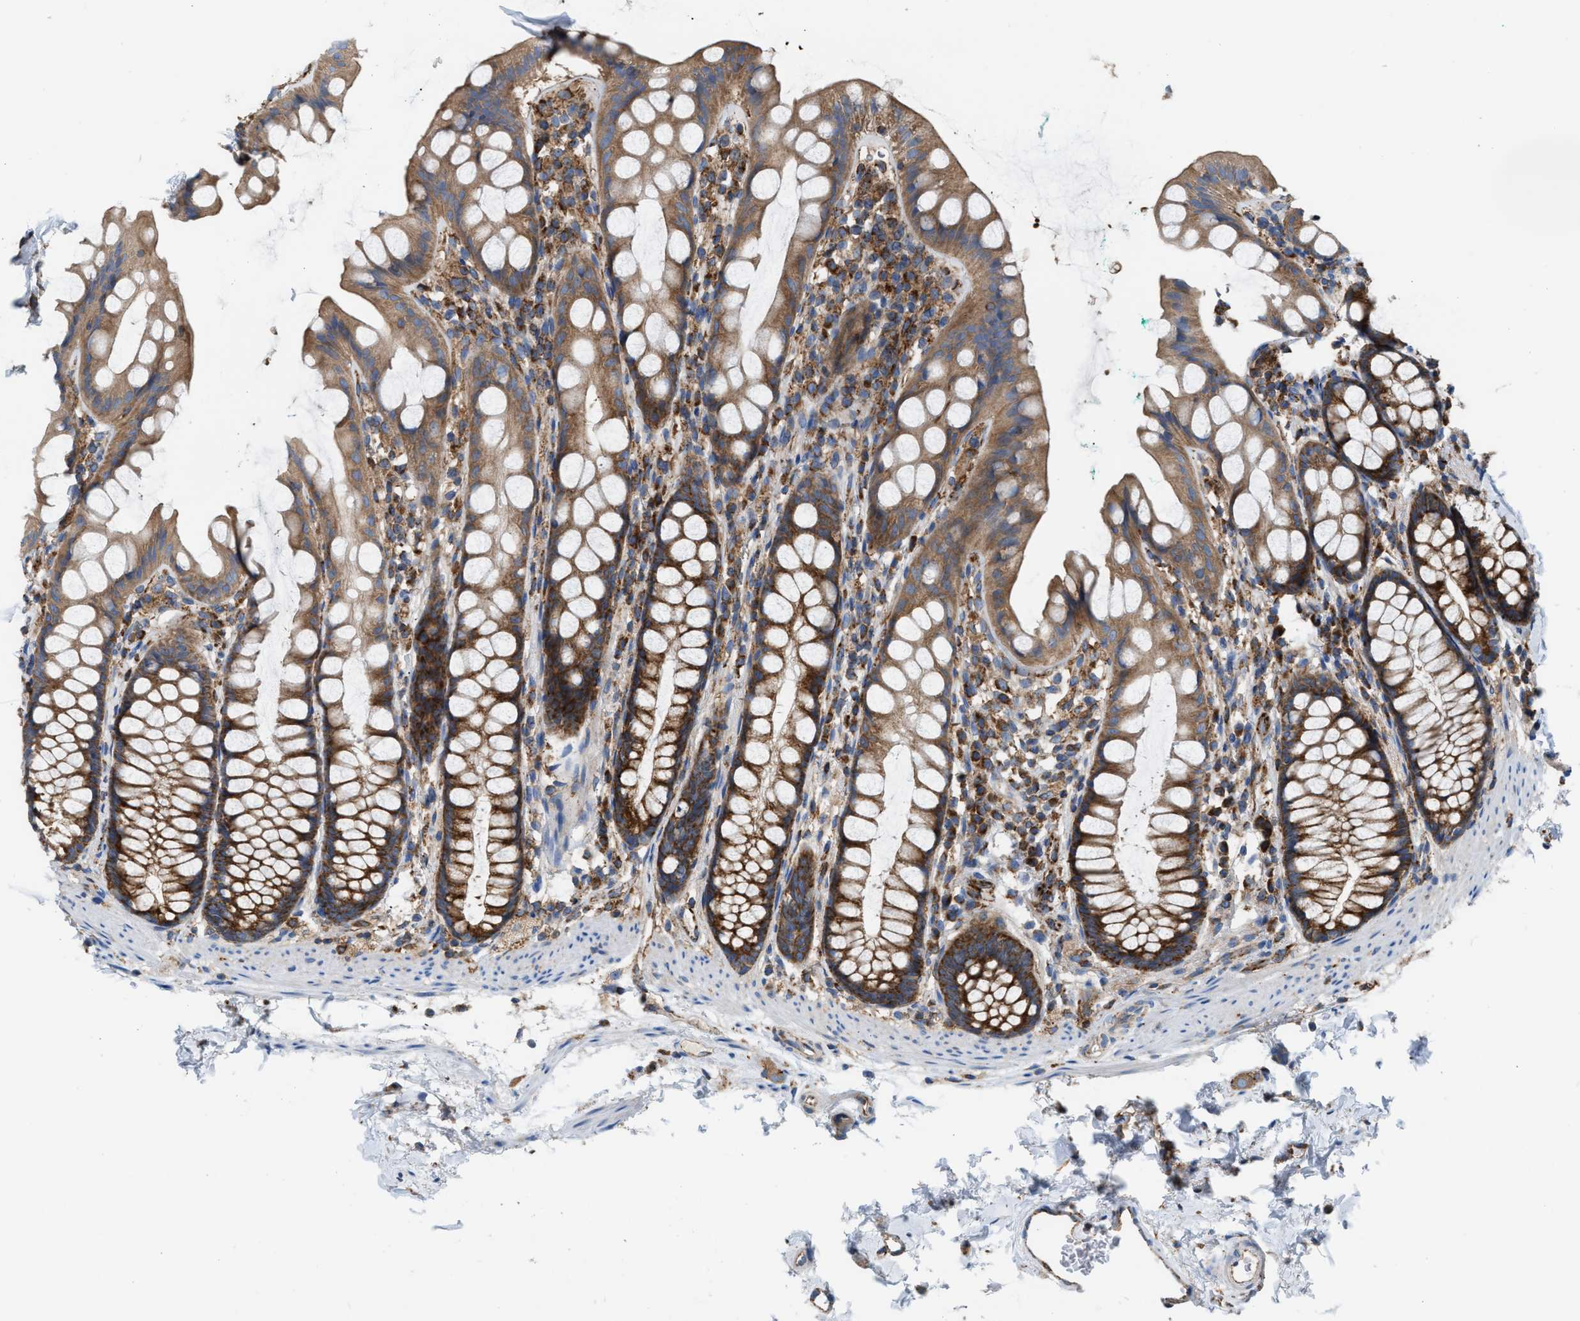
{"staining": {"intensity": "moderate", "quantity": ">75%", "location": "cytoplasmic/membranous"}, "tissue": "rectum", "cell_type": "Glandular cells", "image_type": "normal", "snomed": [{"axis": "morphology", "description": "Normal tissue, NOS"}, {"axis": "topography", "description": "Rectum"}], "caption": "This micrograph reveals IHC staining of benign rectum, with medium moderate cytoplasmic/membranous staining in approximately >75% of glandular cells.", "gene": "TBC1D15", "patient": {"sex": "female", "age": 65}}